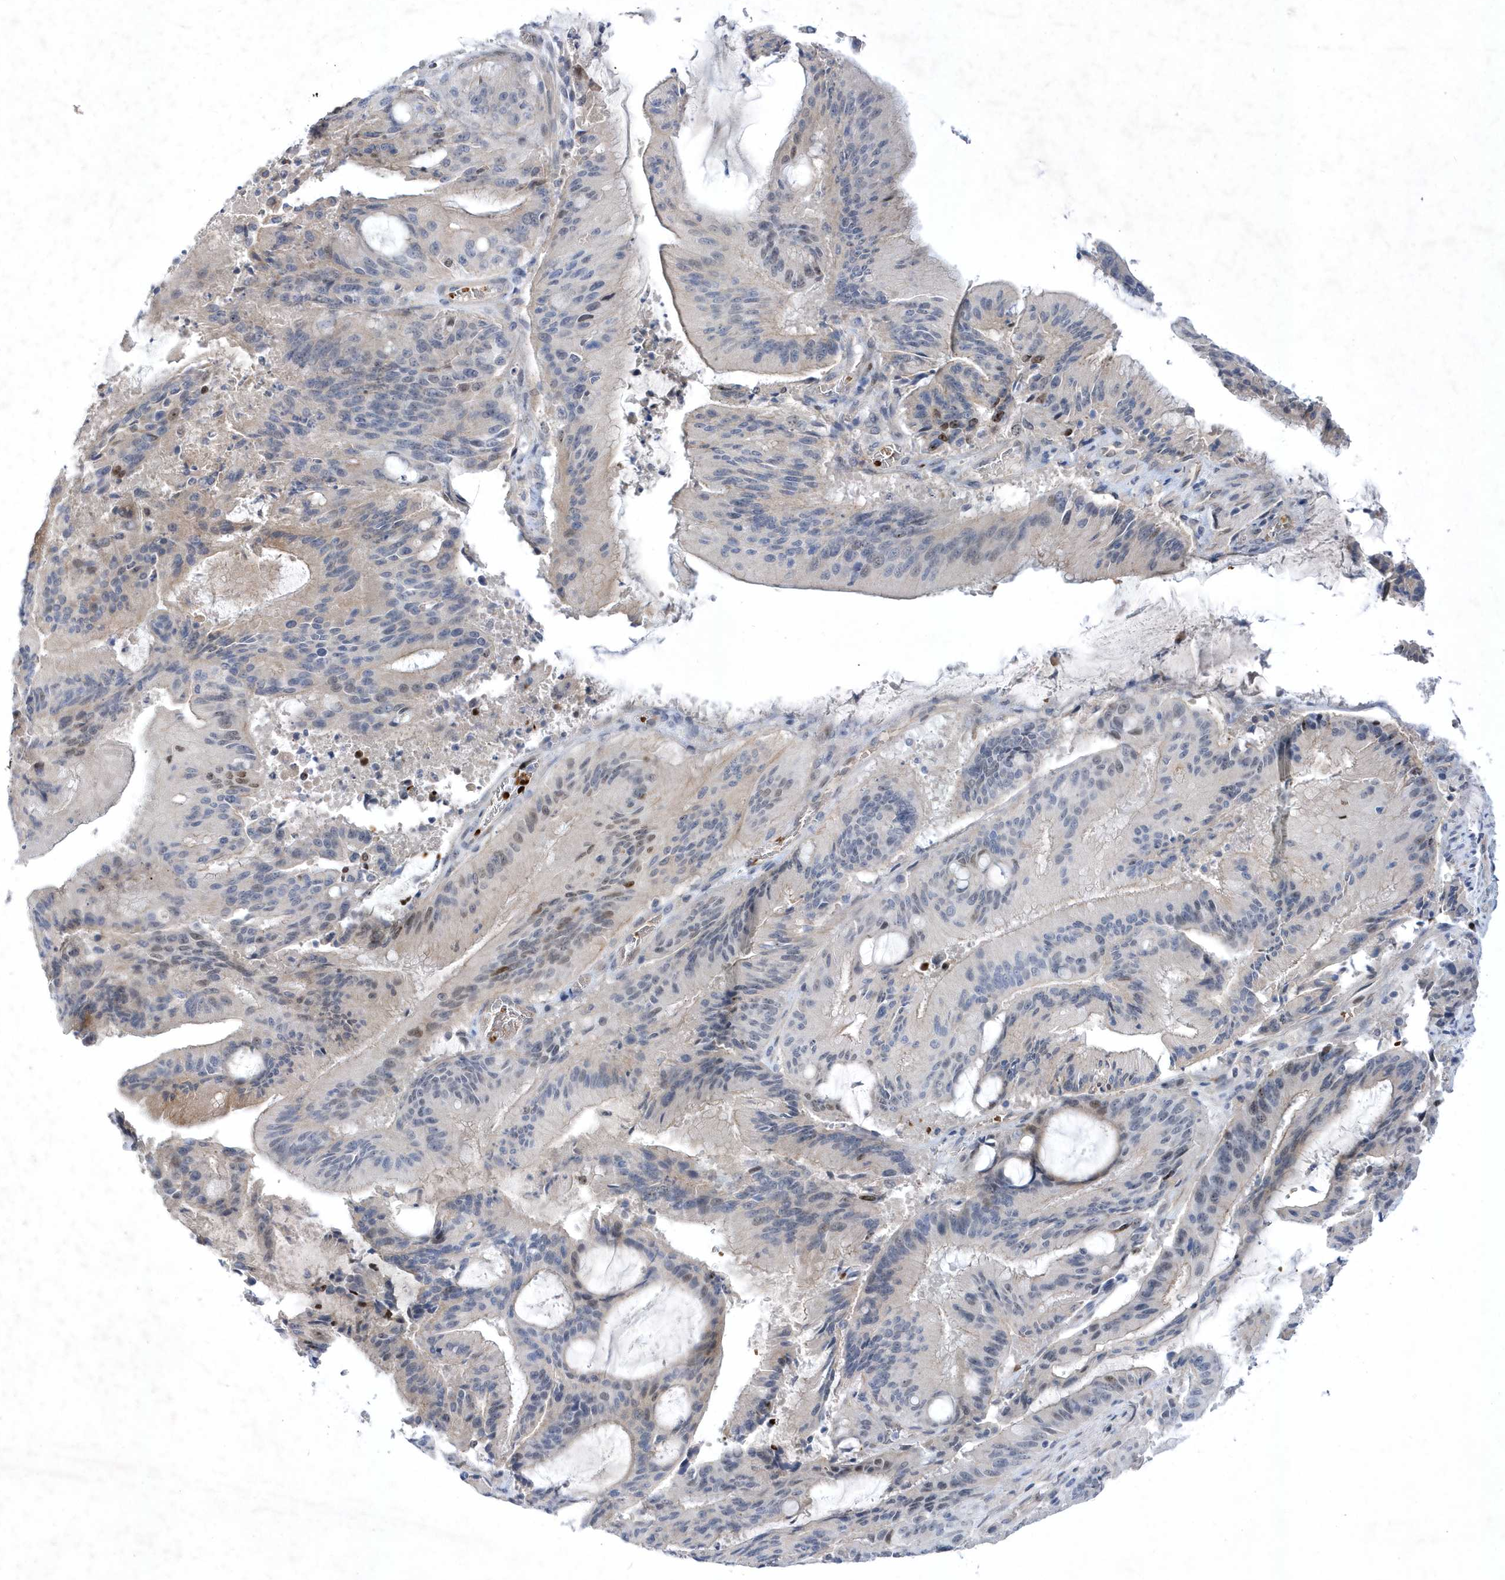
{"staining": {"intensity": "weak", "quantity": "<25%", "location": "nuclear"}, "tissue": "liver cancer", "cell_type": "Tumor cells", "image_type": "cancer", "snomed": [{"axis": "morphology", "description": "Normal tissue, NOS"}, {"axis": "morphology", "description": "Cholangiocarcinoma"}, {"axis": "topography", "description": "Liver"}, {"axis": "topography", "description": "Peripheral nerve tissue"}], "caption": "Immunohistochemical staining of human liver cancer shows no significant positivity in tumor cells.", "gene": "ZNF875", "patient": {"sex": "female", "age": 73}}